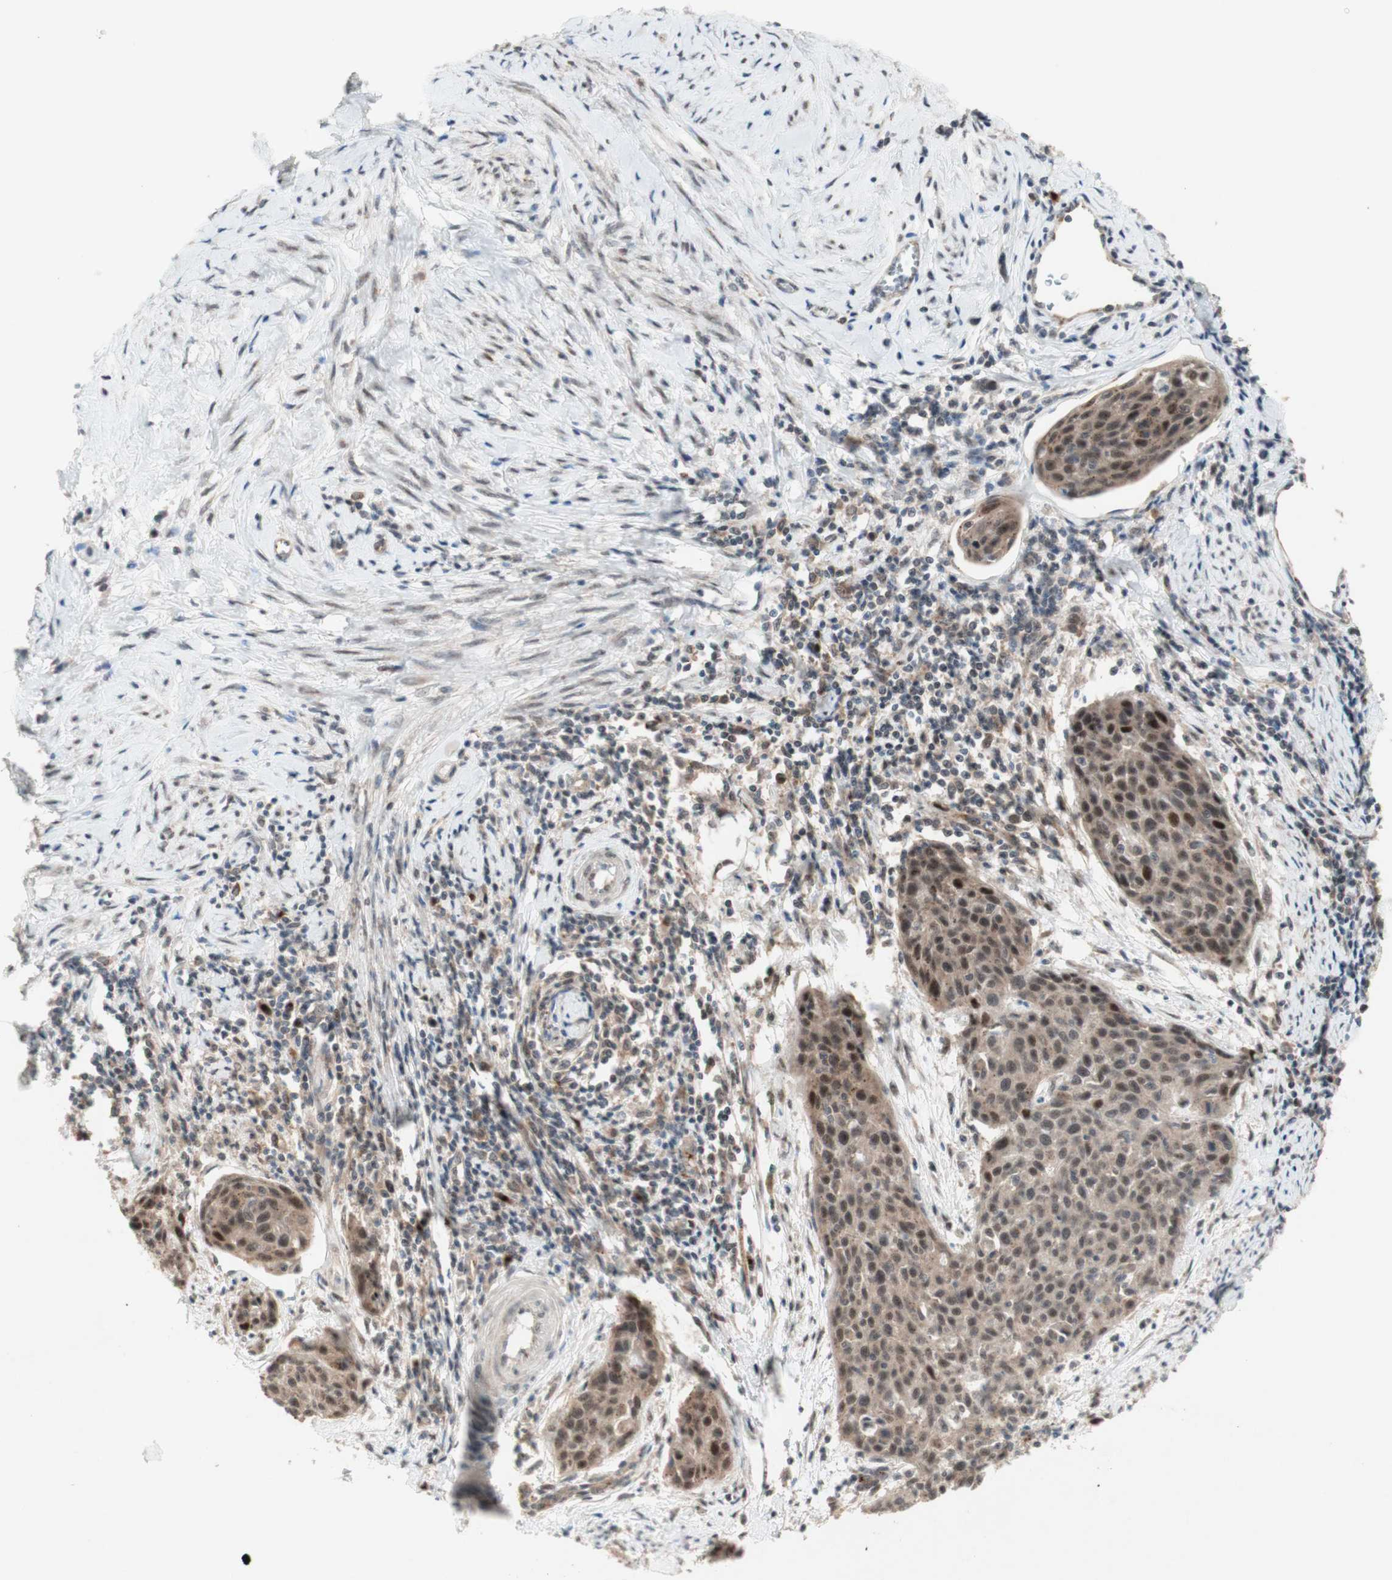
{"staining": {"intensity": "moderate", "quantity": ">75%", "location": "cytoplasmic/membranous"}, "tissue": "cervical cancer", "cell_type": "Tumor cells", "image_type": "cancer", "snomed": [{"axis": "morphology", "description": "Squamous cell carcinoma, NOS"}, {"axis": "topography", "description": "Cervix"}], "caption": "A histopathology image of human cervical cancer stained for a protein shows moderate cytoplasmic/membranous brown staining in tumor cells.", "gene": "CYLD", "patient": {"sex": "female", "age": 38}}